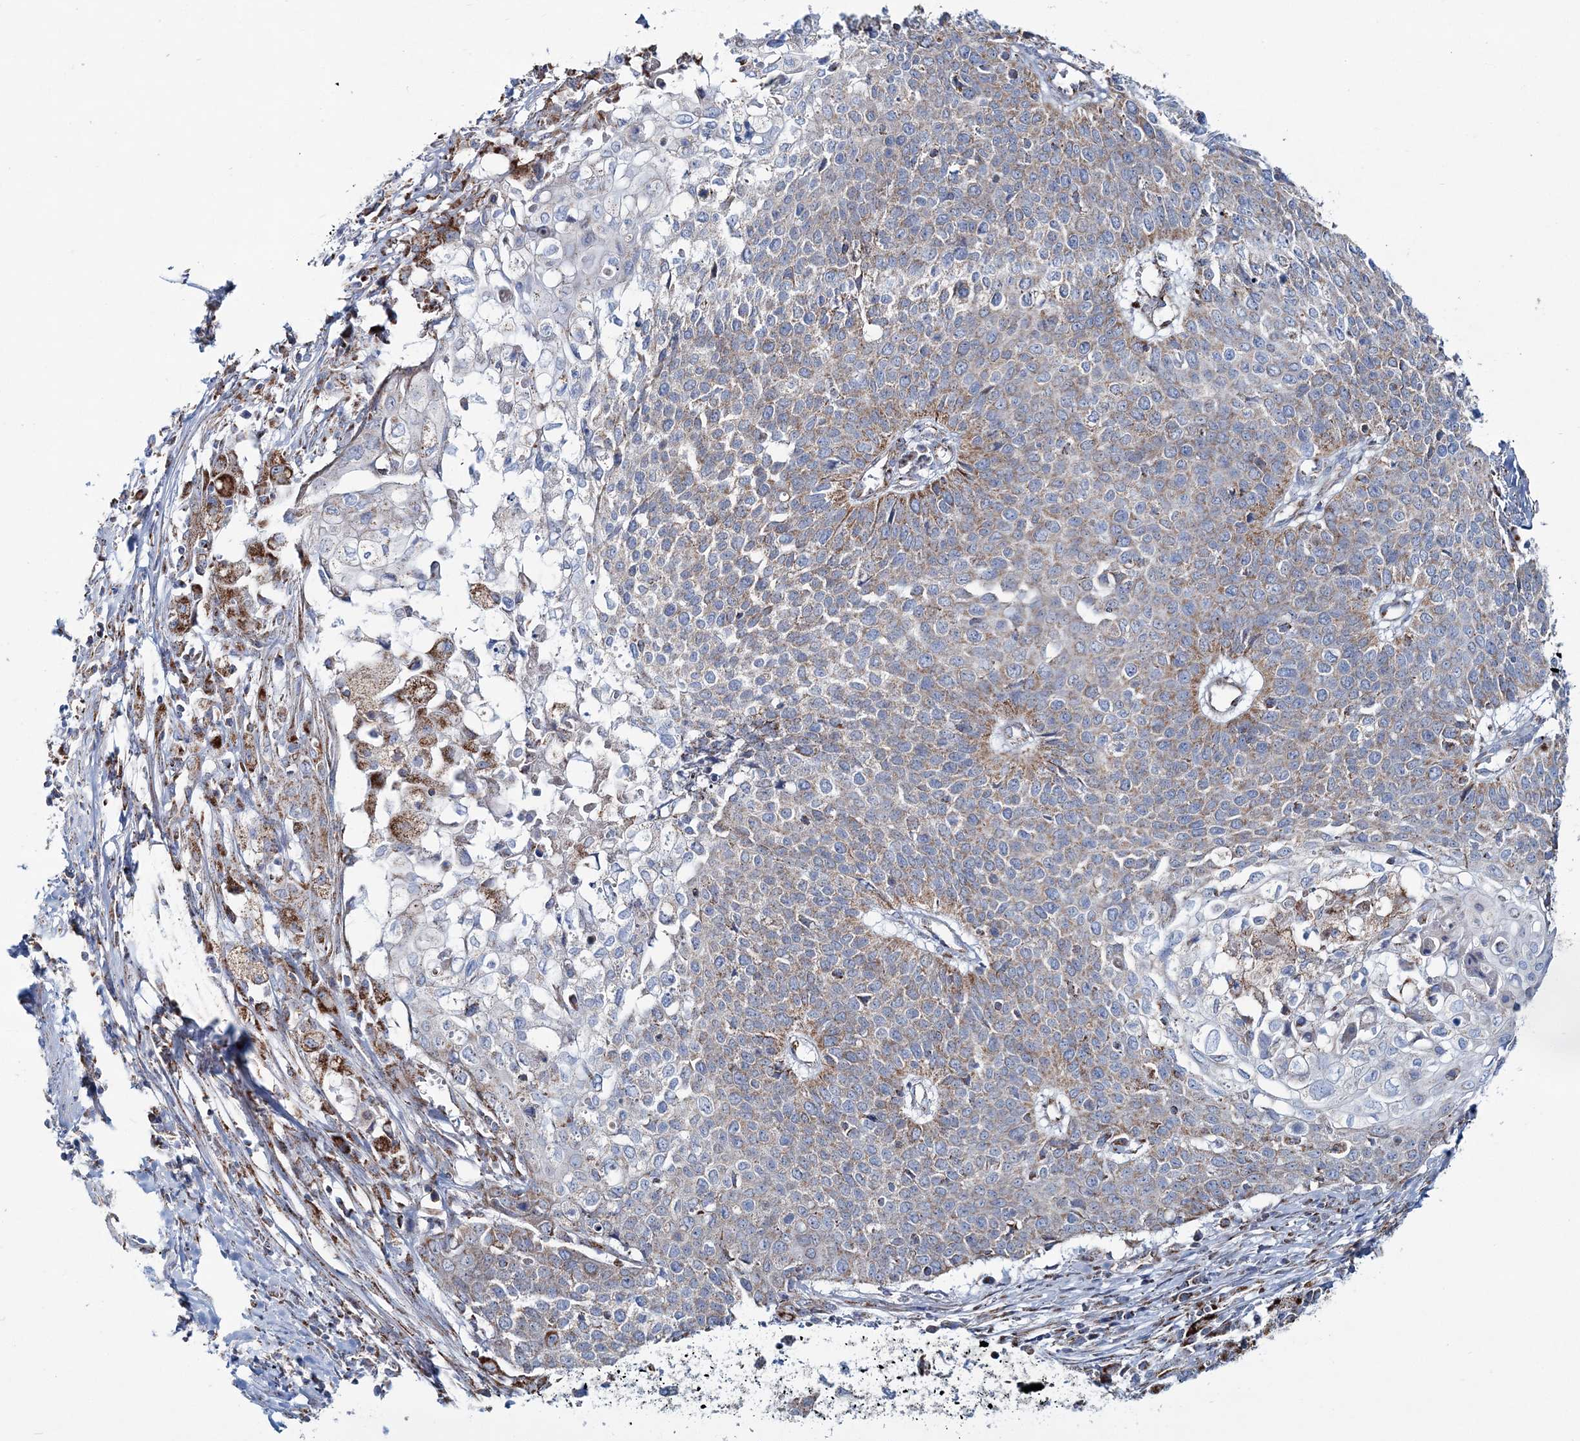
{"staining": {"intensity": "moderate", "quantity": "25%-75%", "location": "cytoplasmic/membranous"}, "tissue": "cervical cancer", "cell_type": "Tumor cells", "image_type": "cancer", "snomed": [{"axis": "morphology", "description": "Squamous cell carcinoma, NOS"}, {"axis": "topography", "description": "Cervix"}], "caption": "A brown stain highlights moderate cytoplasmic/membranous expression of a protein in cervical cancer (squamous cell carcinoma) tumor cells.", "gene": "ARHGAP6", "patient": {"sex": "female", "age": 39}}